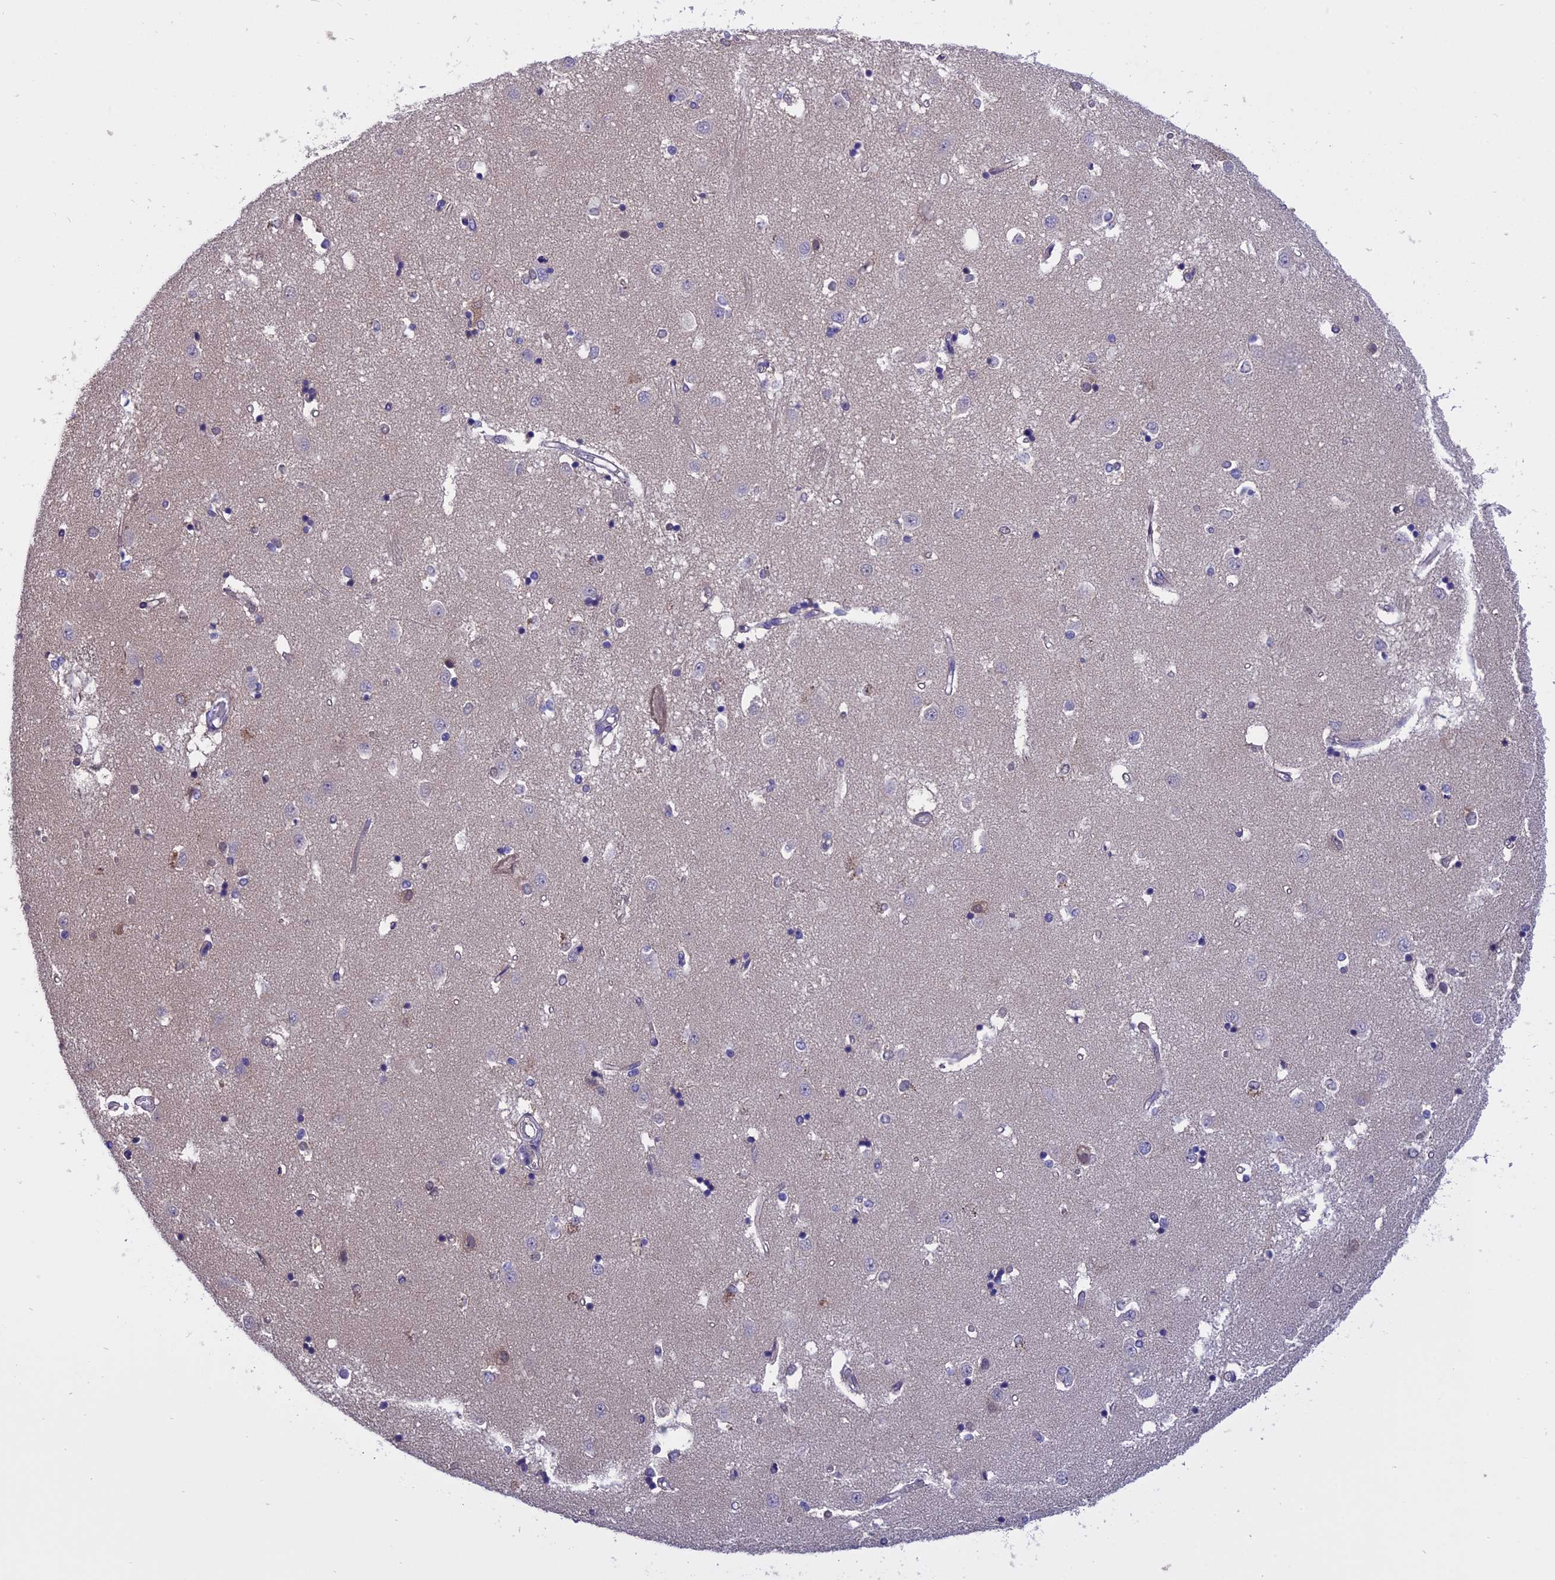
{"staining": {"intensity": "weak", "quantity": "<25%", "location": "cytoplasmic/membranous"}, "tissue": "caudate", "cell_type": "Glial cells", "image_type": "normal", "snomed": [{"axis": "morphology", "description": "Normal tissue, NOS"}, {"axis": "topography", "description": "Lateral ventricle wall"}], "caption": "Caudate stained for a protein using immunohistochemistry (IHC) shows no positivity glial cells.", "gene": "STUB1", "patient": {"sex": "male", "age": 45}}